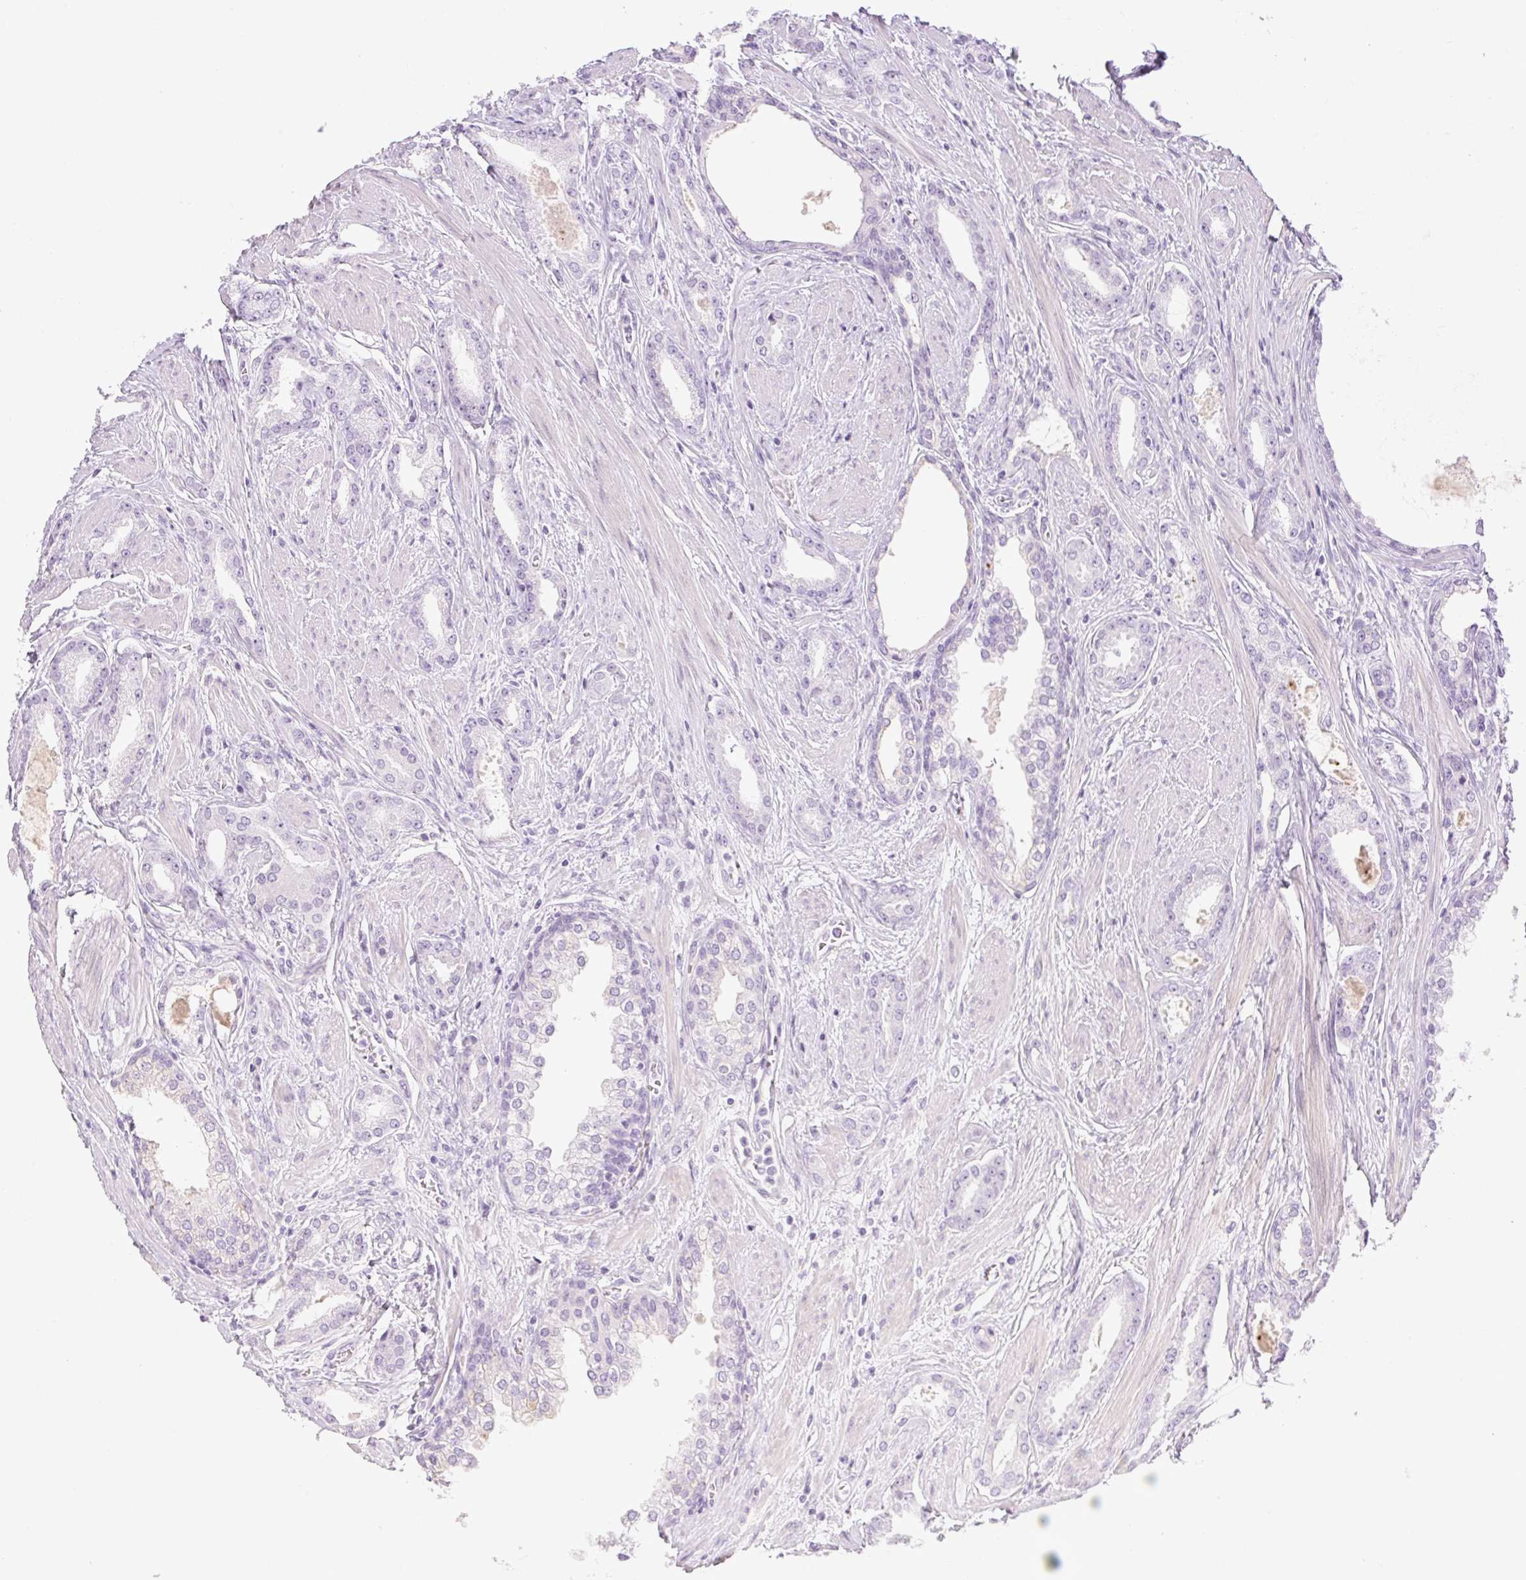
{"staining": {"intensity": "negative", "quantity": "none", "location": "none"}, "tissue": "prostate cancer", "cell_type": "Tumor cells", "image_type": "cancer", "snomed": [{"axis": "morphology", "description": "Adenocarcinoma, Low grade"}, {"axis": "topography", "description": "Prostate"}], "caption": "DAB immunohistochemical staining of human adenocarcinoma (low-grade) (prostate) reveals no significant staining in tumor cells.", "gene": "MIA2", "patient": {"sex": "male", "age": 42}}